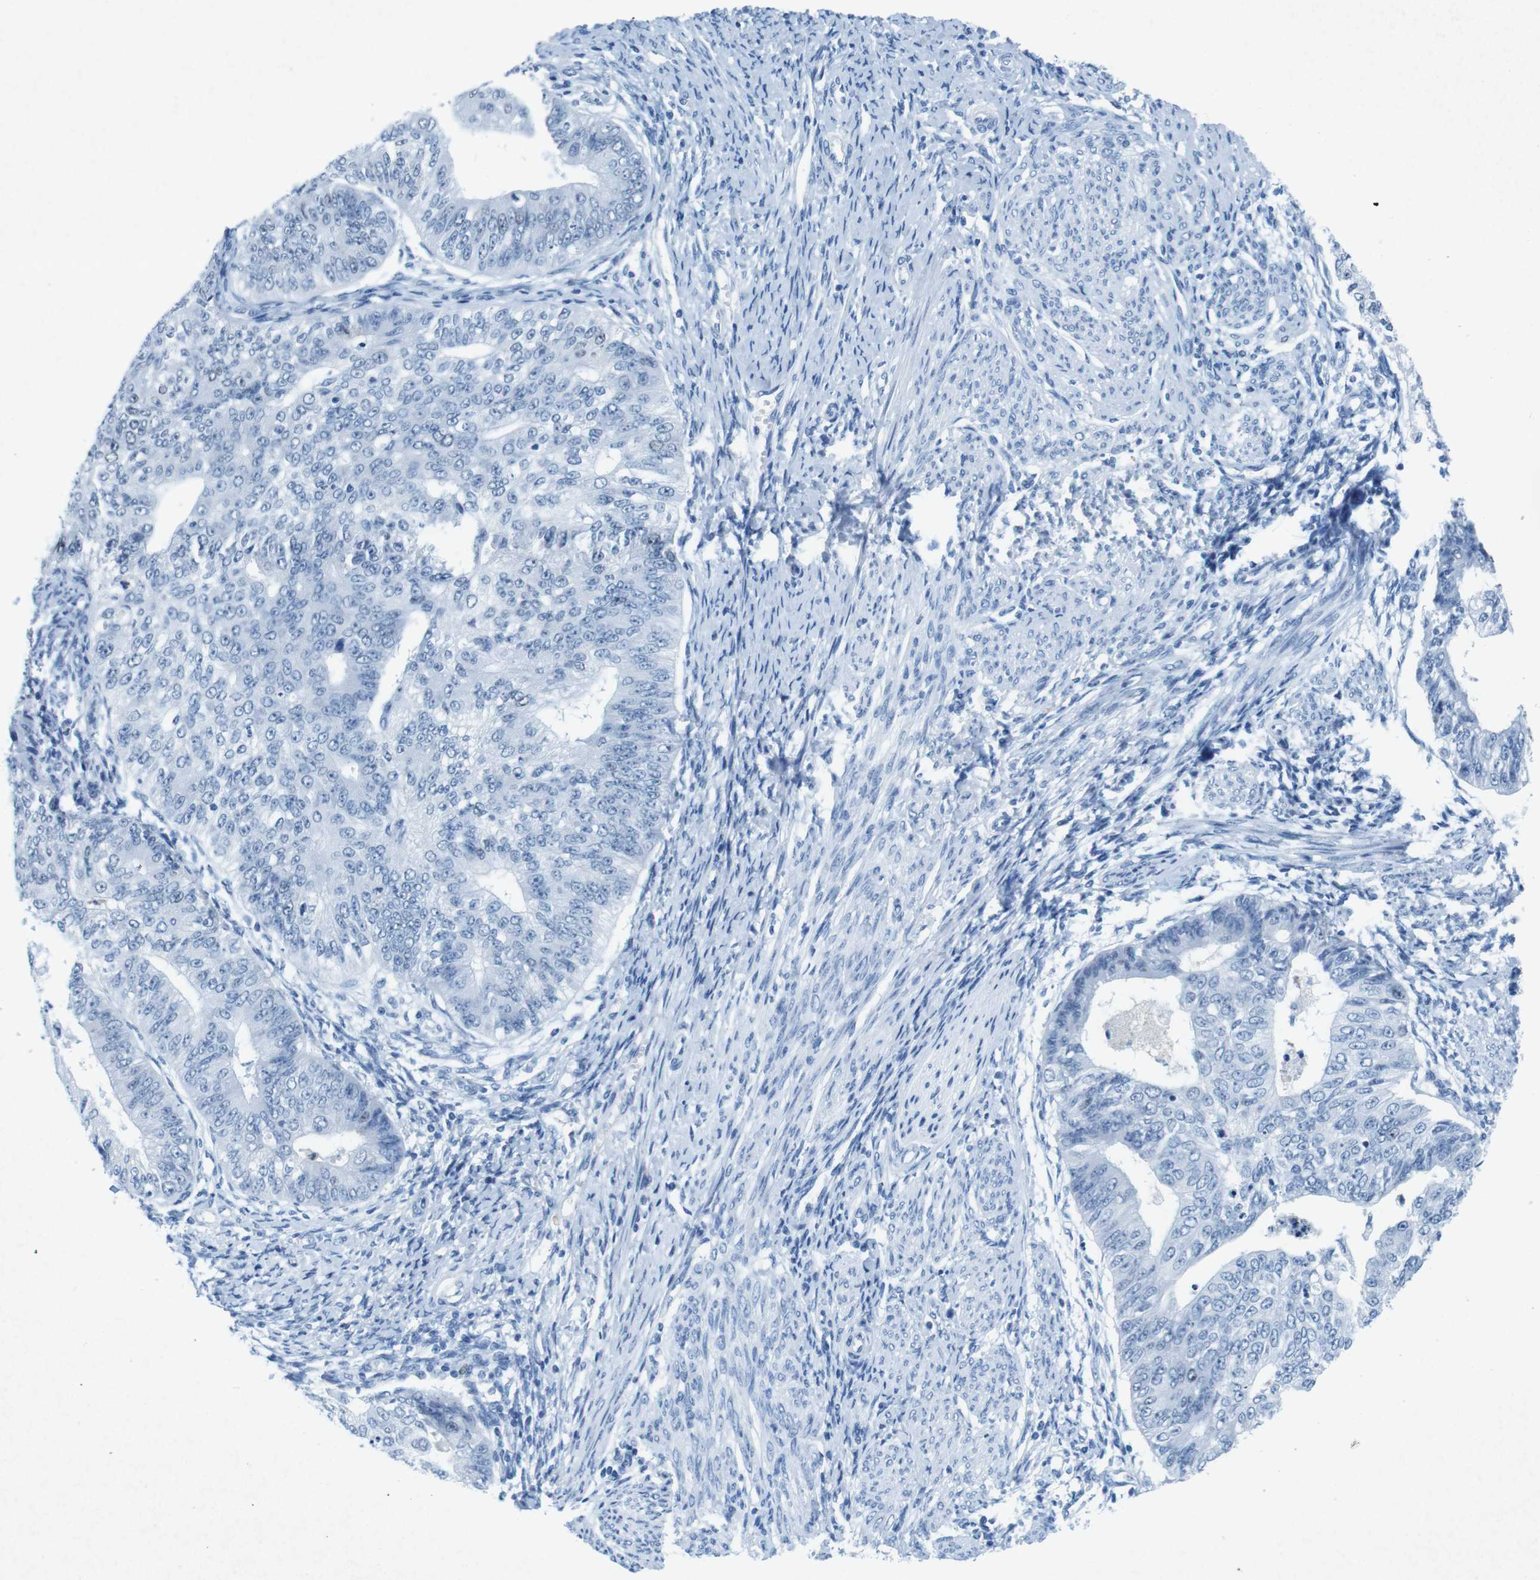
{"staining": {"intensity": "negative", "quantity": "none", "location": "none"}, "tissue": "endometrial cancer", "cell_type": "Tumor cells", "image_type": "cancer", "snomed": [{"axis": "morphology", "description": "Adenocarcinoma, NOS"}, {"axis": "topography", "description": "Endometrium"}], "caption": "This is an IHC image of human endometrial adenocarcinoma. There is no expression in tumor cells.", "gene": "CTAG1B", "patient": {"sex": "female", "age": 32}}